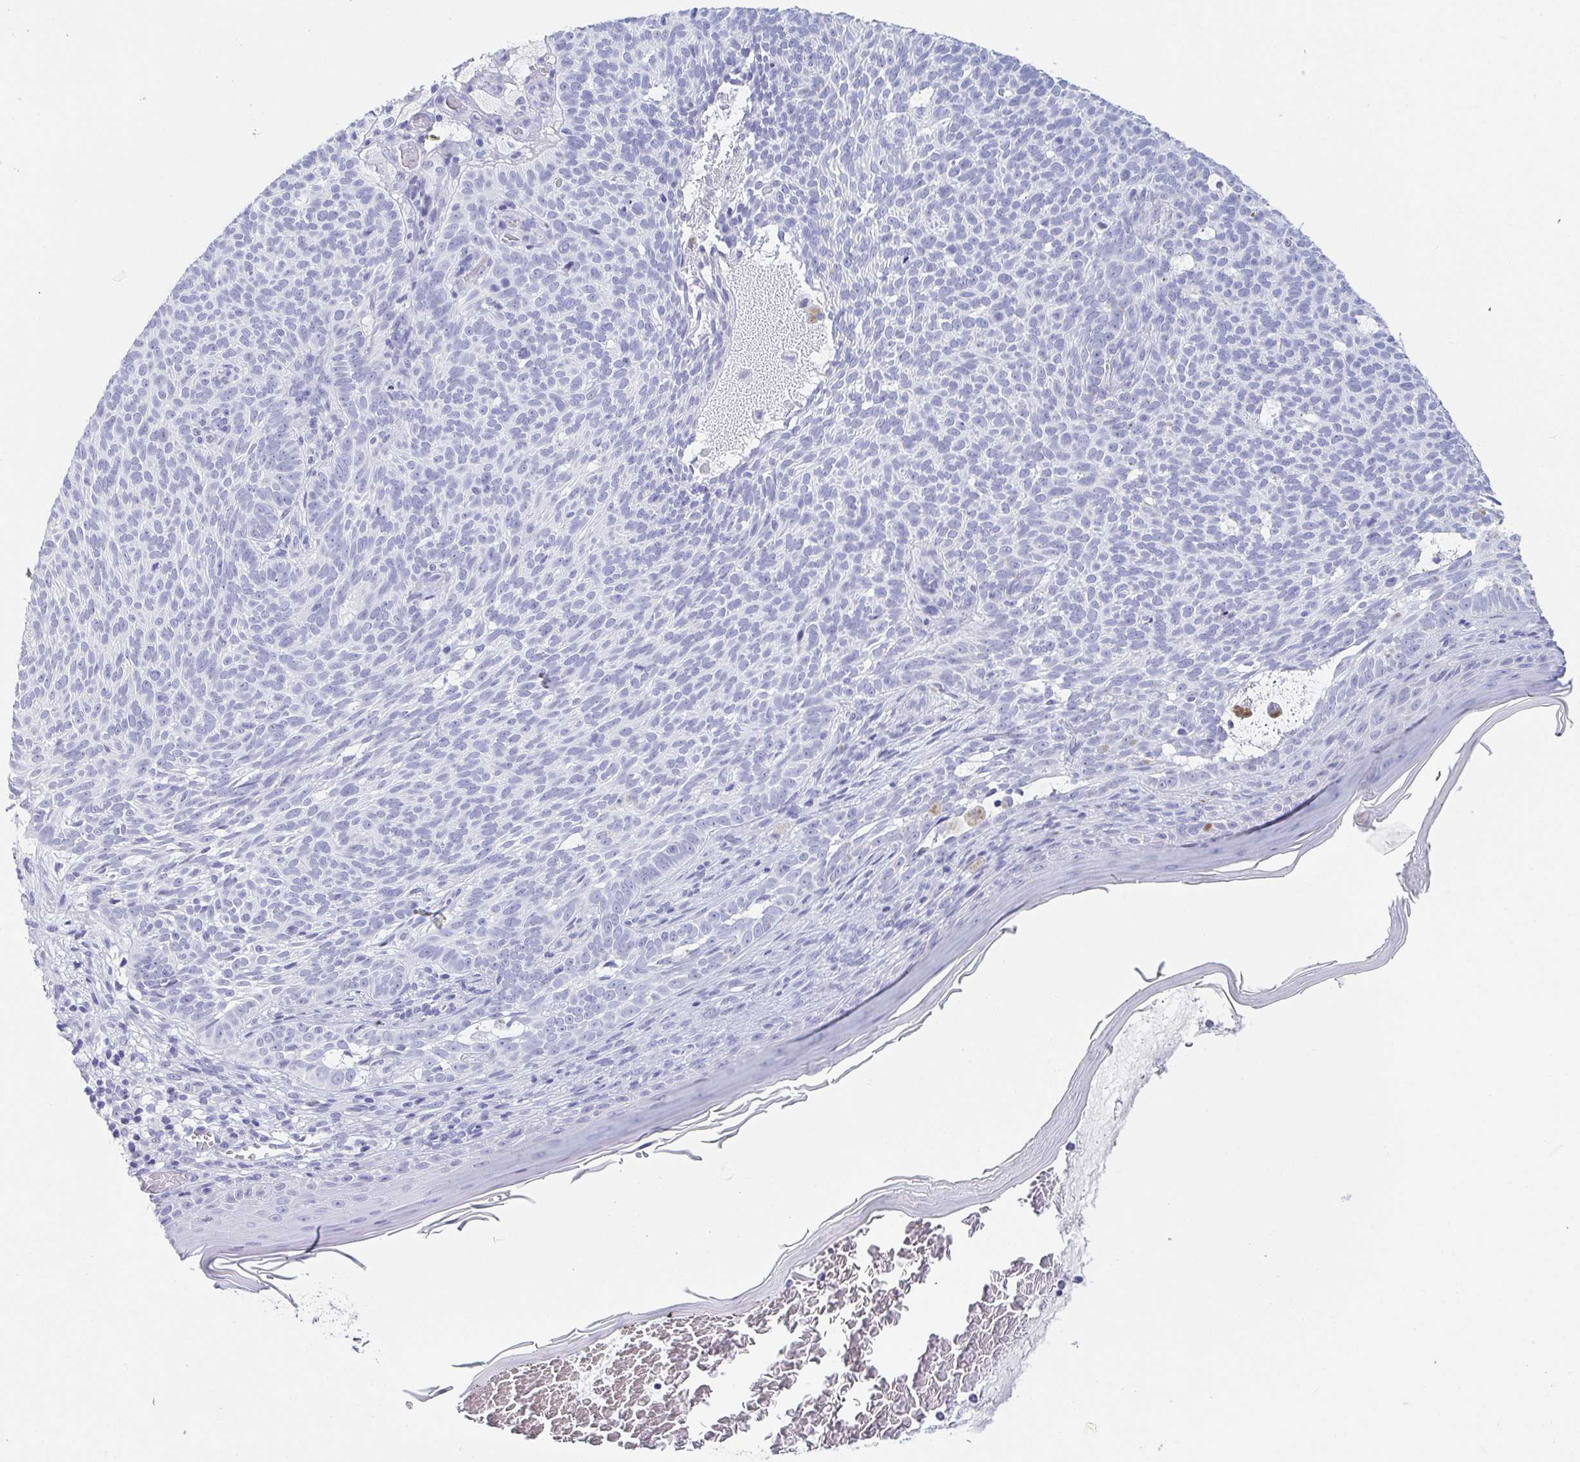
{"staining": {"intensity": "negative", "quantity": "none", "location": "none"}, "tissue": "skin cancer", "cell_type": "Tumor cells", "image_type": "cancer", "snomed": [{"axis": "morphology", "description": "Basal cell carcinoma"}, {"axis": "topography", "description": "Skin"}], "caption": "Tumor cells are negative for brown protein staining in skin cancer.", "gene": "ZG16B", "patient": {"sex": "male", "age": 78}}